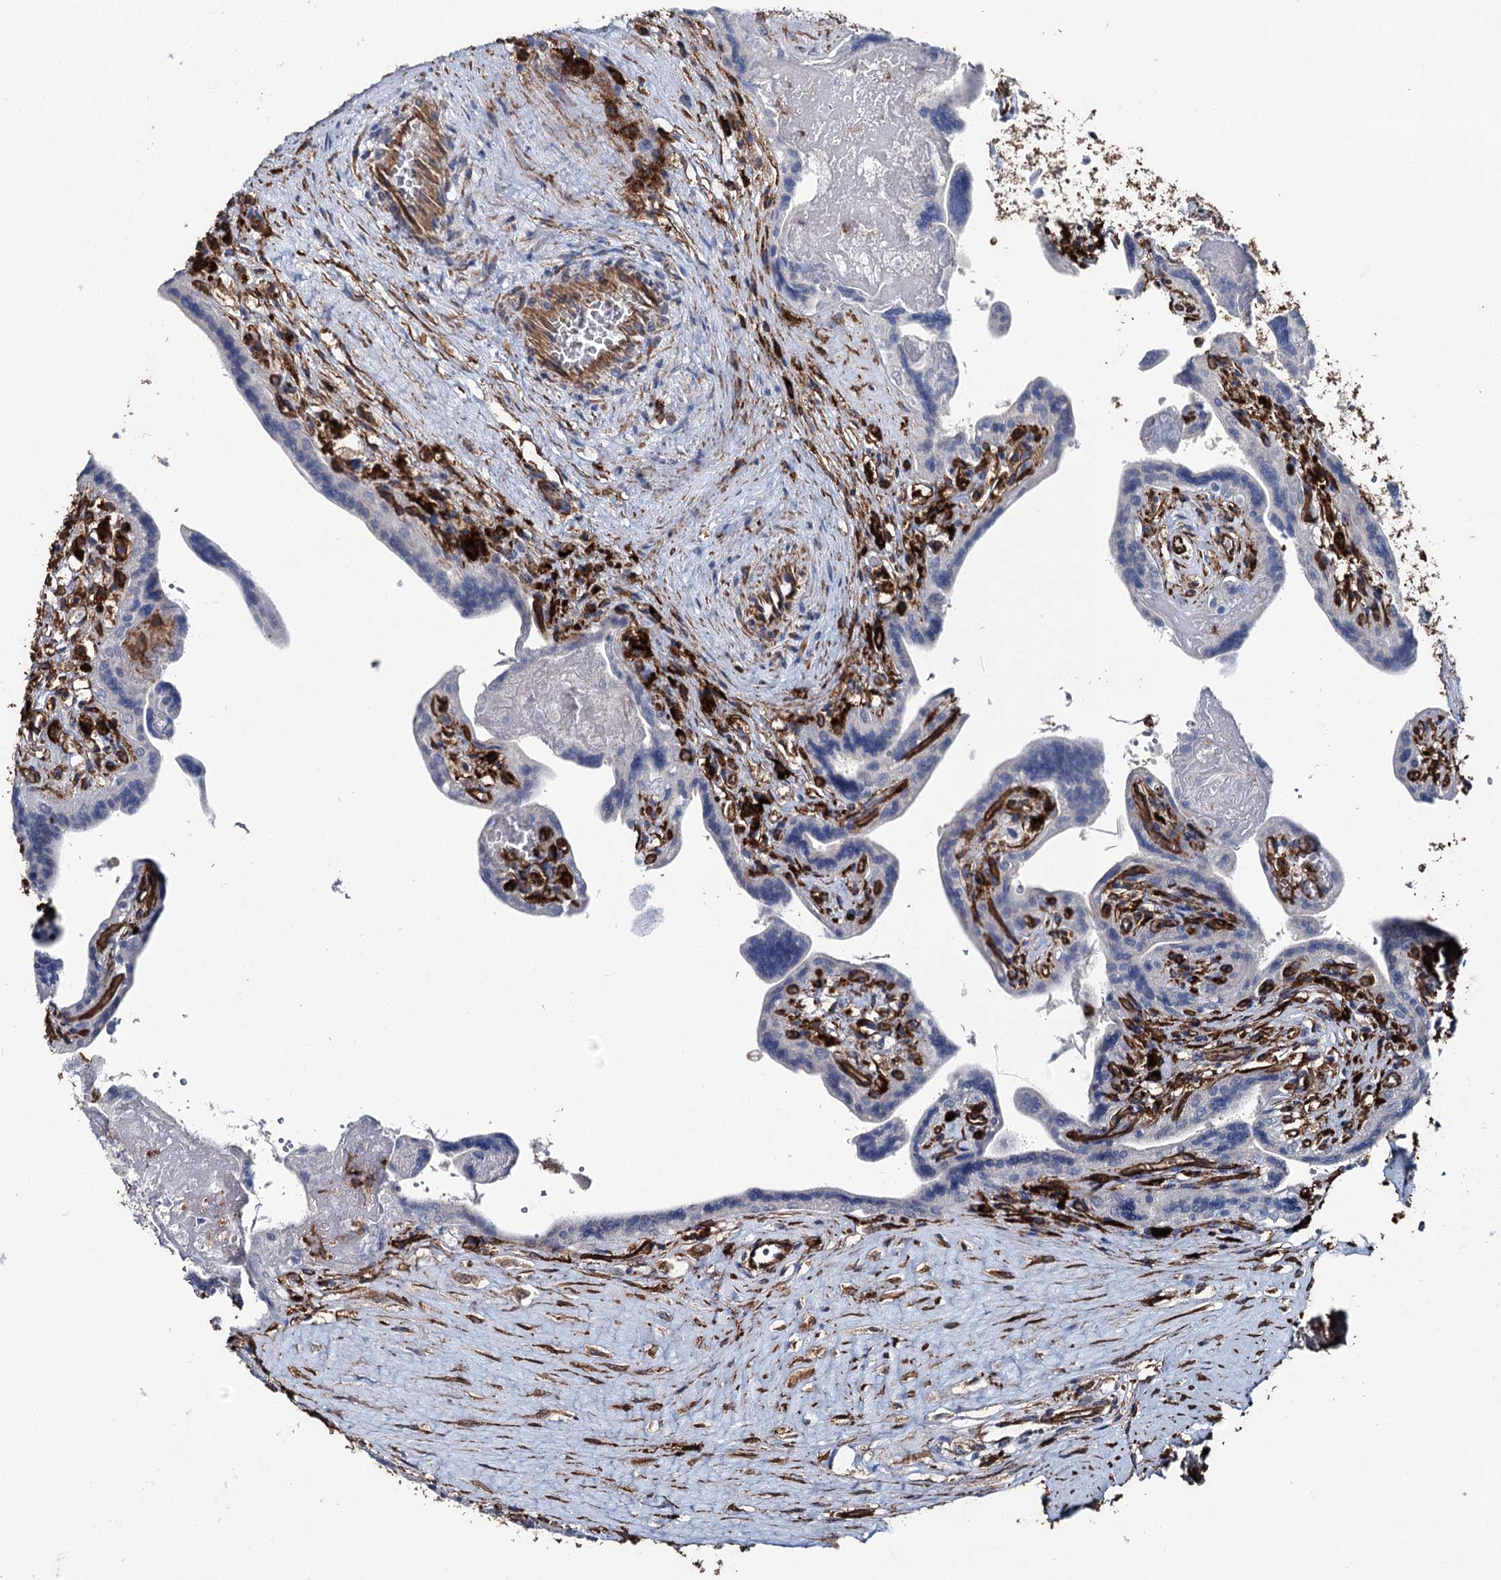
{"staining": {"intensity": "negative", "quantity": "none", "location": "none"}, "tissue": "placenta", "cell_type": "Trophoblastic cells", "image_type": "normal", "snomed": [{"axis": "morphology", "description": "Normal tissue, NOS"}, {"axis": "topography", "description": "Placenta"}], "caption": "IHC histopathology image of benign placenta: human placenta stained with DAB shows no significant protein expression in trophoblastic cells. (DAB immunohistochemistry (IHC) visualized using brightfield microscopy, high magnification).", "gene": "CLEC4M", "patient": {"sex": "female", "age": 37}}